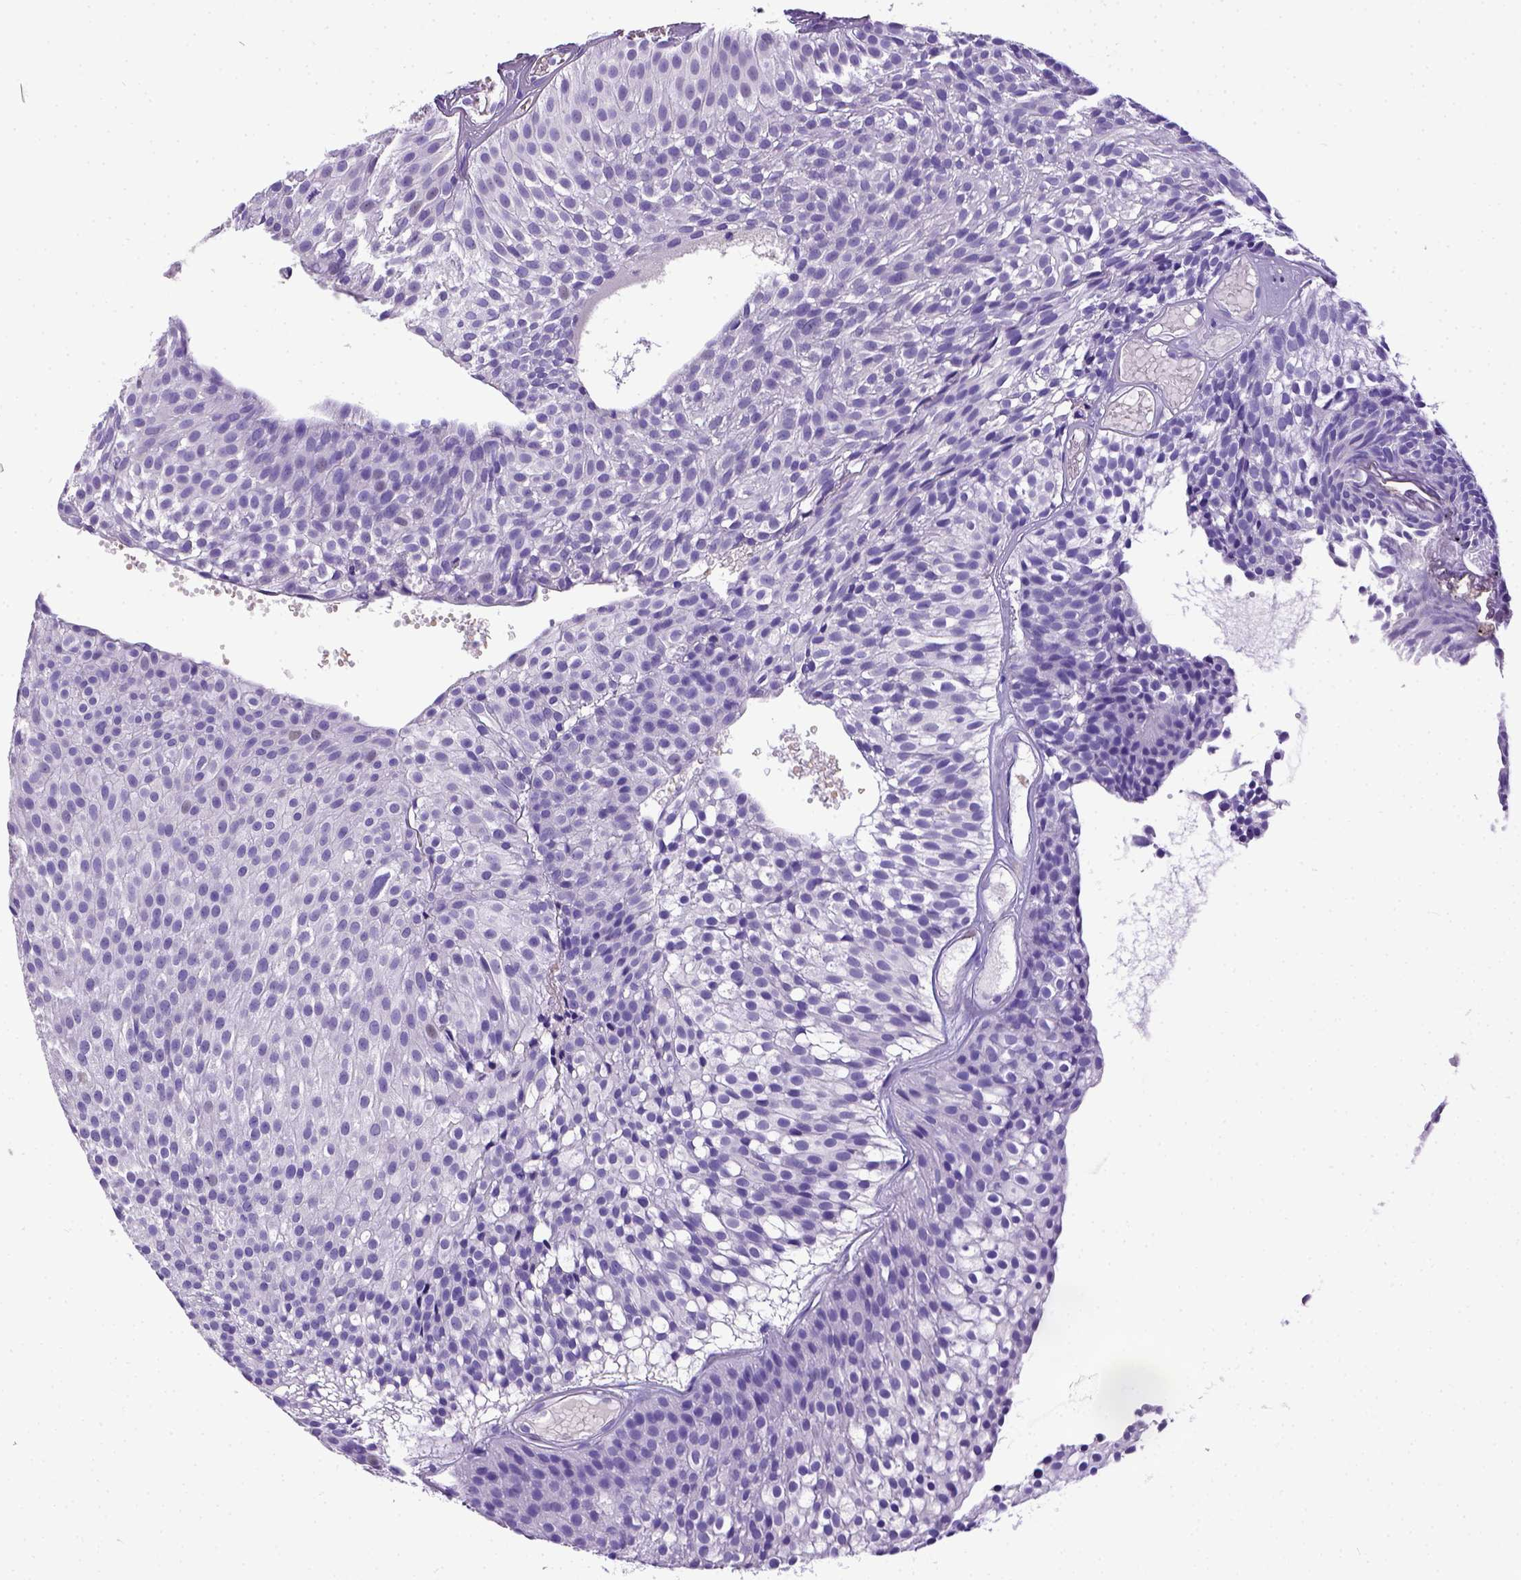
{"staining": {"intensity": "negative", "quantity": "none", "location": "none"}, "tissue": "urothelial cancer", "cell_type": "Tumor cells", "image_type": "cancer", "snomed": [{"axis": "morphology", "description": "Urothelial carcinoma, Low grade"}, {"axis": "topography", "description": "Urinary bladder"}], "caption": "The image exhibits no staining of tumor cells in urothelial carcinoma (low-grade). (Brightfield microscopy of DAB IHC at high magnification).", "gene": "CD3E", "patient": {"sex": "male", "age": 63}}